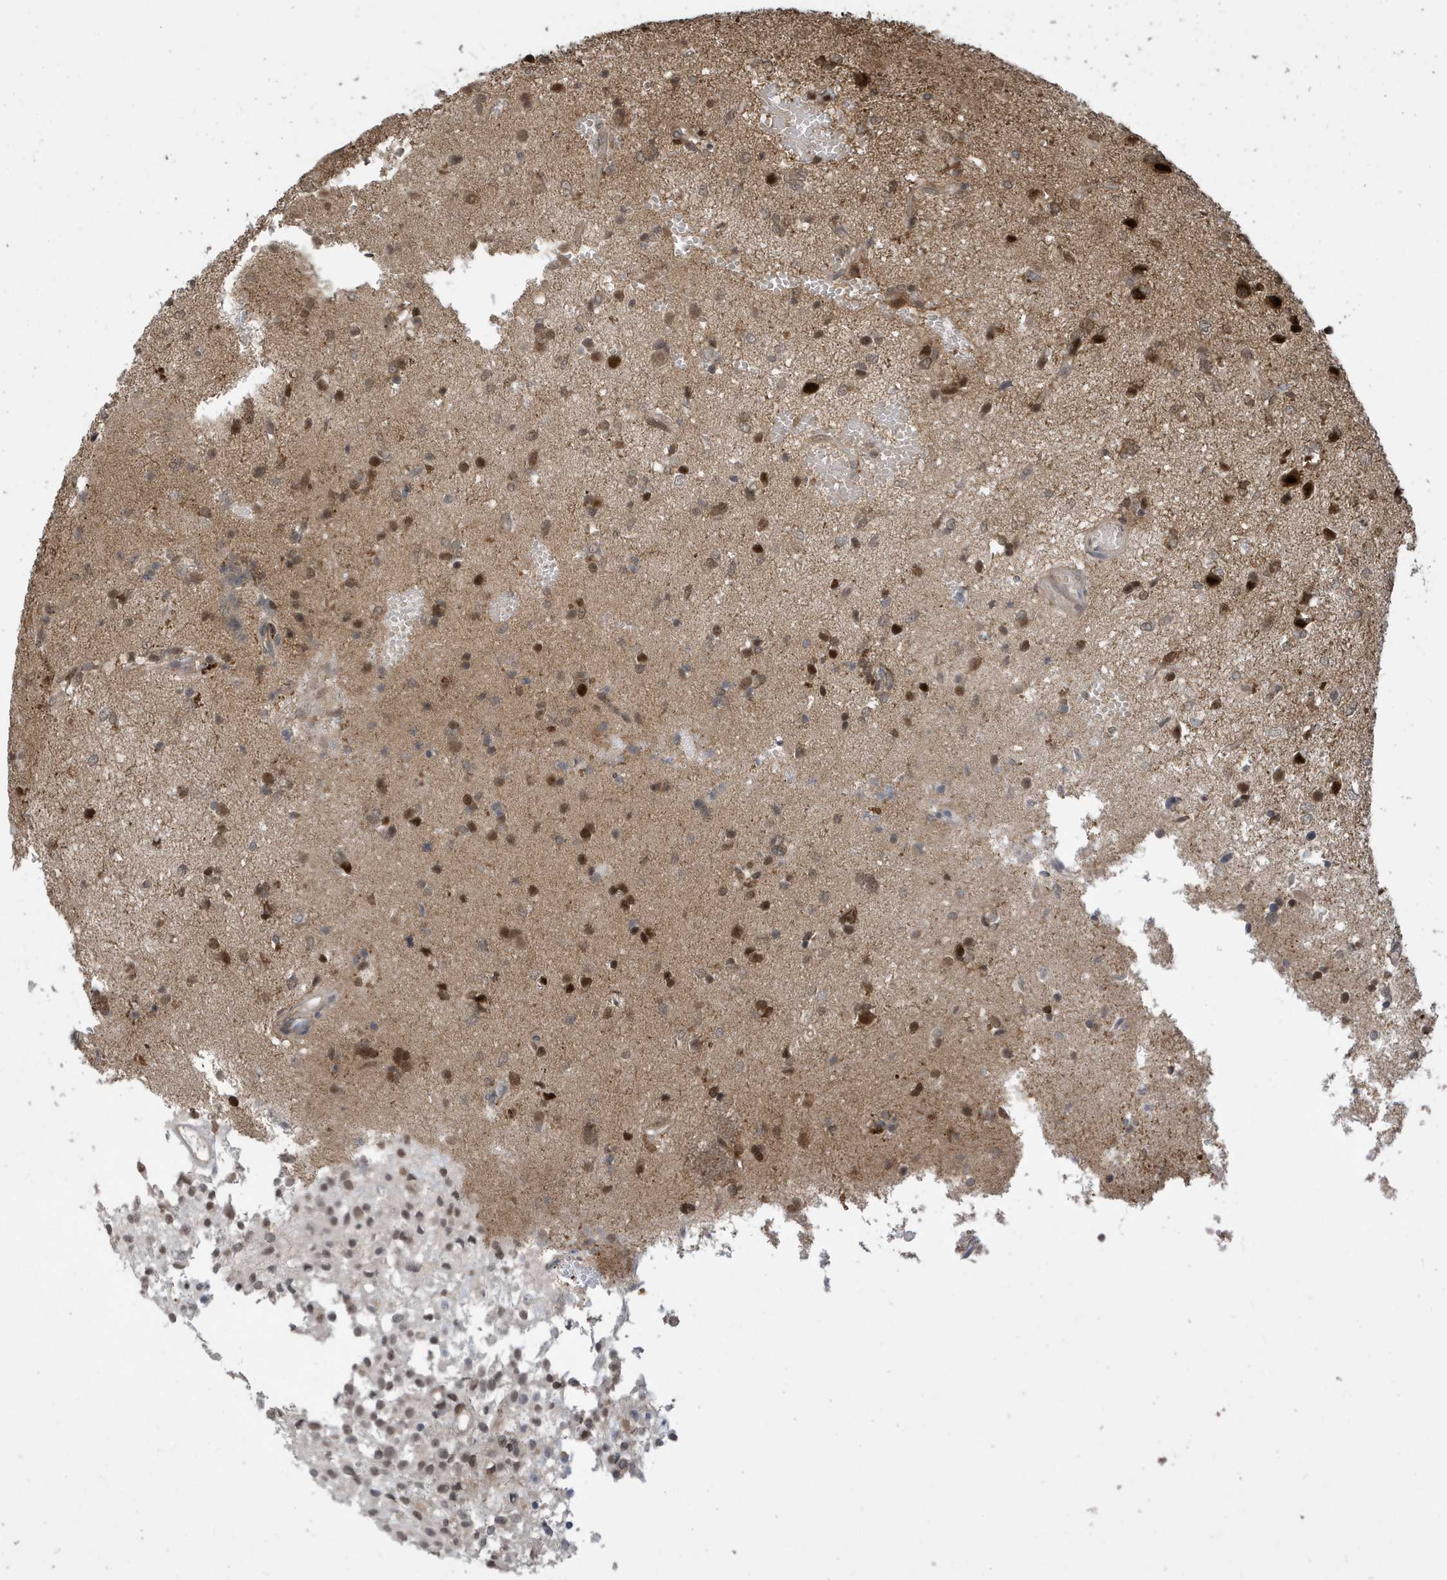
{"staining": {"intensity": "moderate", "quantity": ">75%", "location": "cytoplasmic/membranous,nuclear"}, "tissue": "glioma", "cell_type": "Tumor cells", "image_type": "cancer", "snomed": [{"axis": "morphology", "description": "Glioma, malignant, High grade"}, {"axis": "topography", "description": "Brain"}], "caption": "Immunohistochemical staining of glioma exhibits moderate cytoplasmic/membranous and nuclear protein staining in approximately >75% of tumor cells.", "gene": "UBQLN1", "patient": {"sex": "female", "age": 59}}